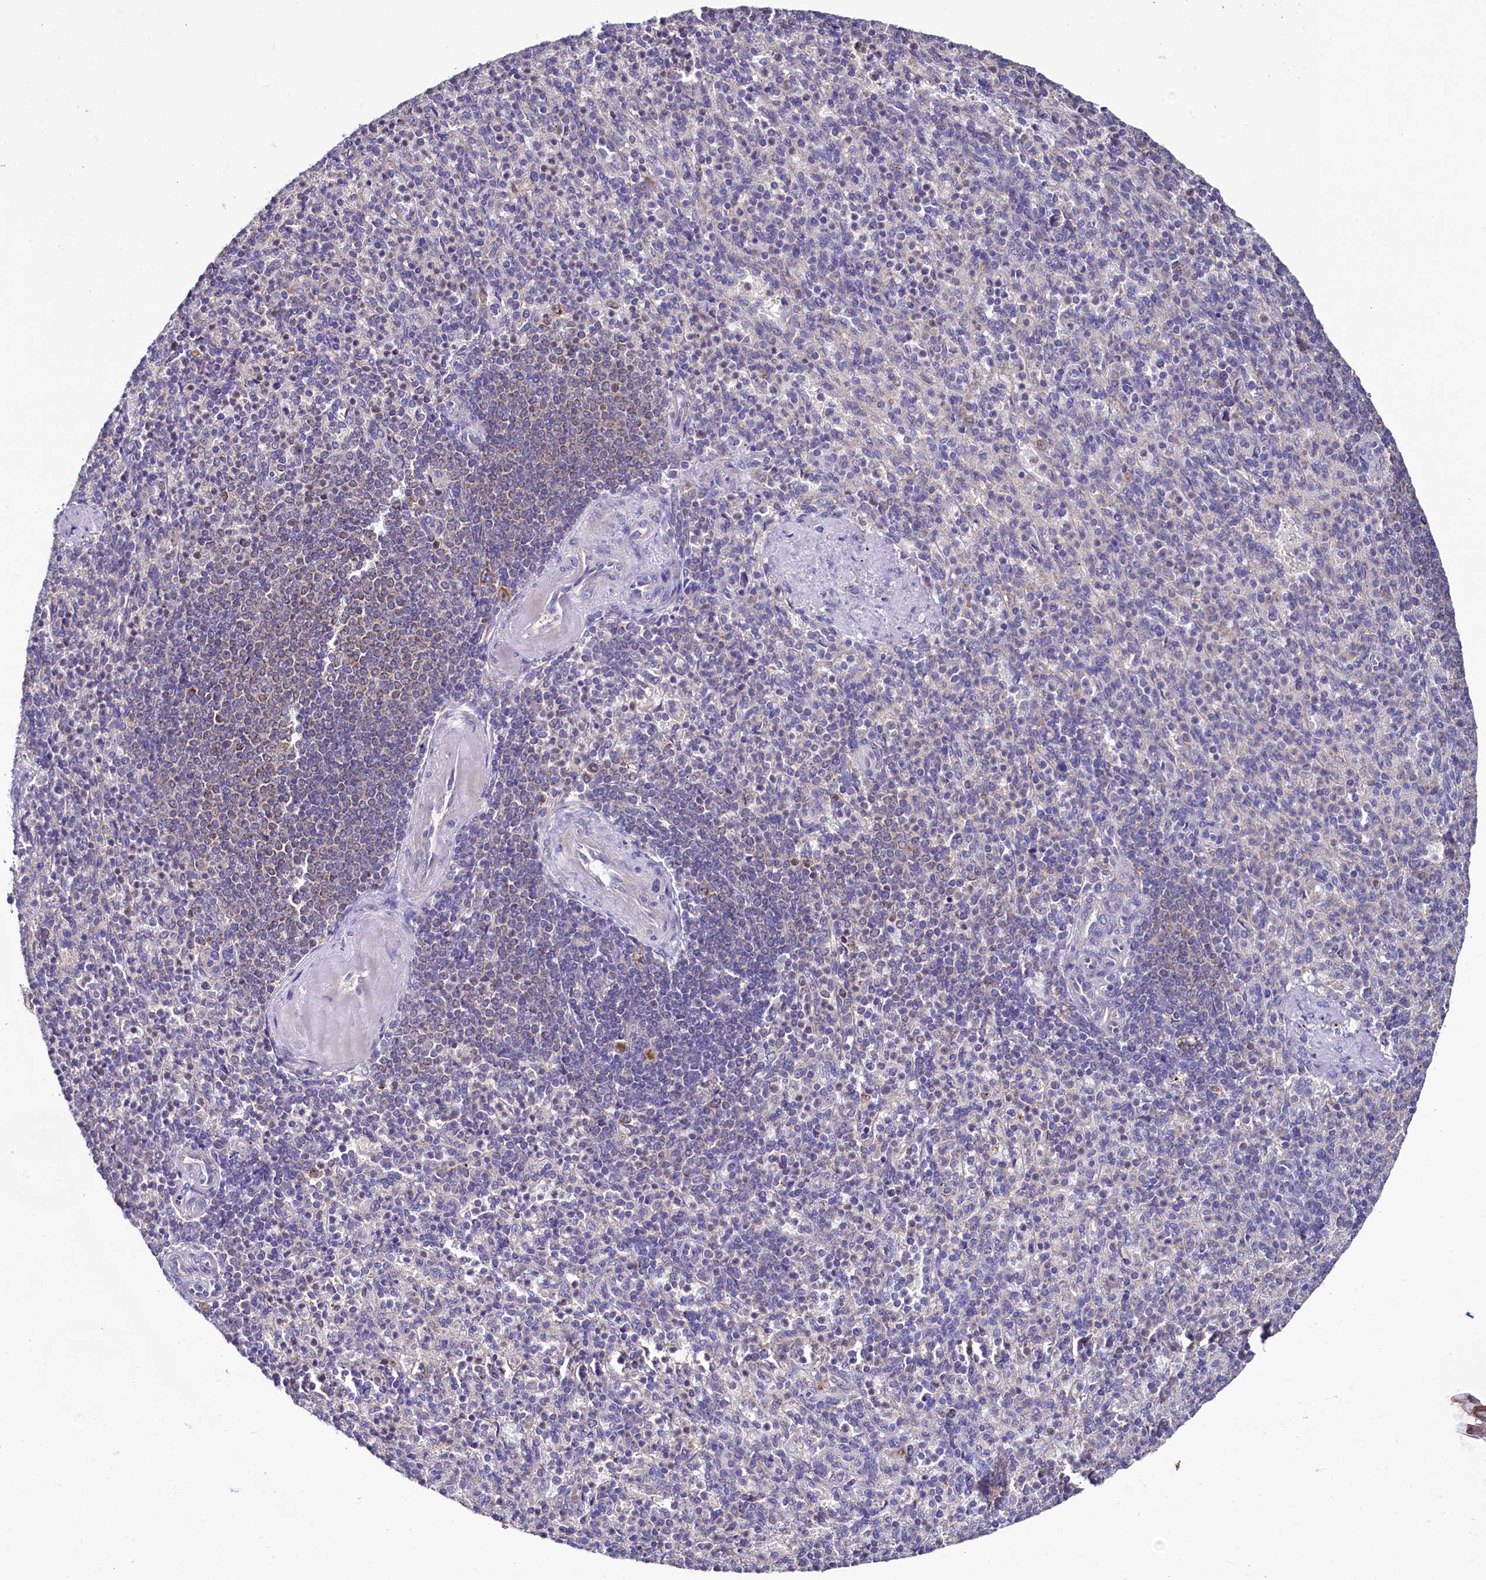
{"staining": {"intensity": "weak", "quantity": "<25%", "location": "cytoplasmic/membranous"}, "tissue": "spleen", "cell_type": "Cells in red pulp", "image_type": "normal", "snomed": [{"axis": "morphology", "description": "Normal tissue, NOS"}, {"axis": "topography", "description": "Spleen"}], "caption": "An image of human spleen is negative for staining in cells in red pulp. Nuclei are stained in blue.", "gene": "MRPL57", "patient": {"sex": "female", "age": 74}}